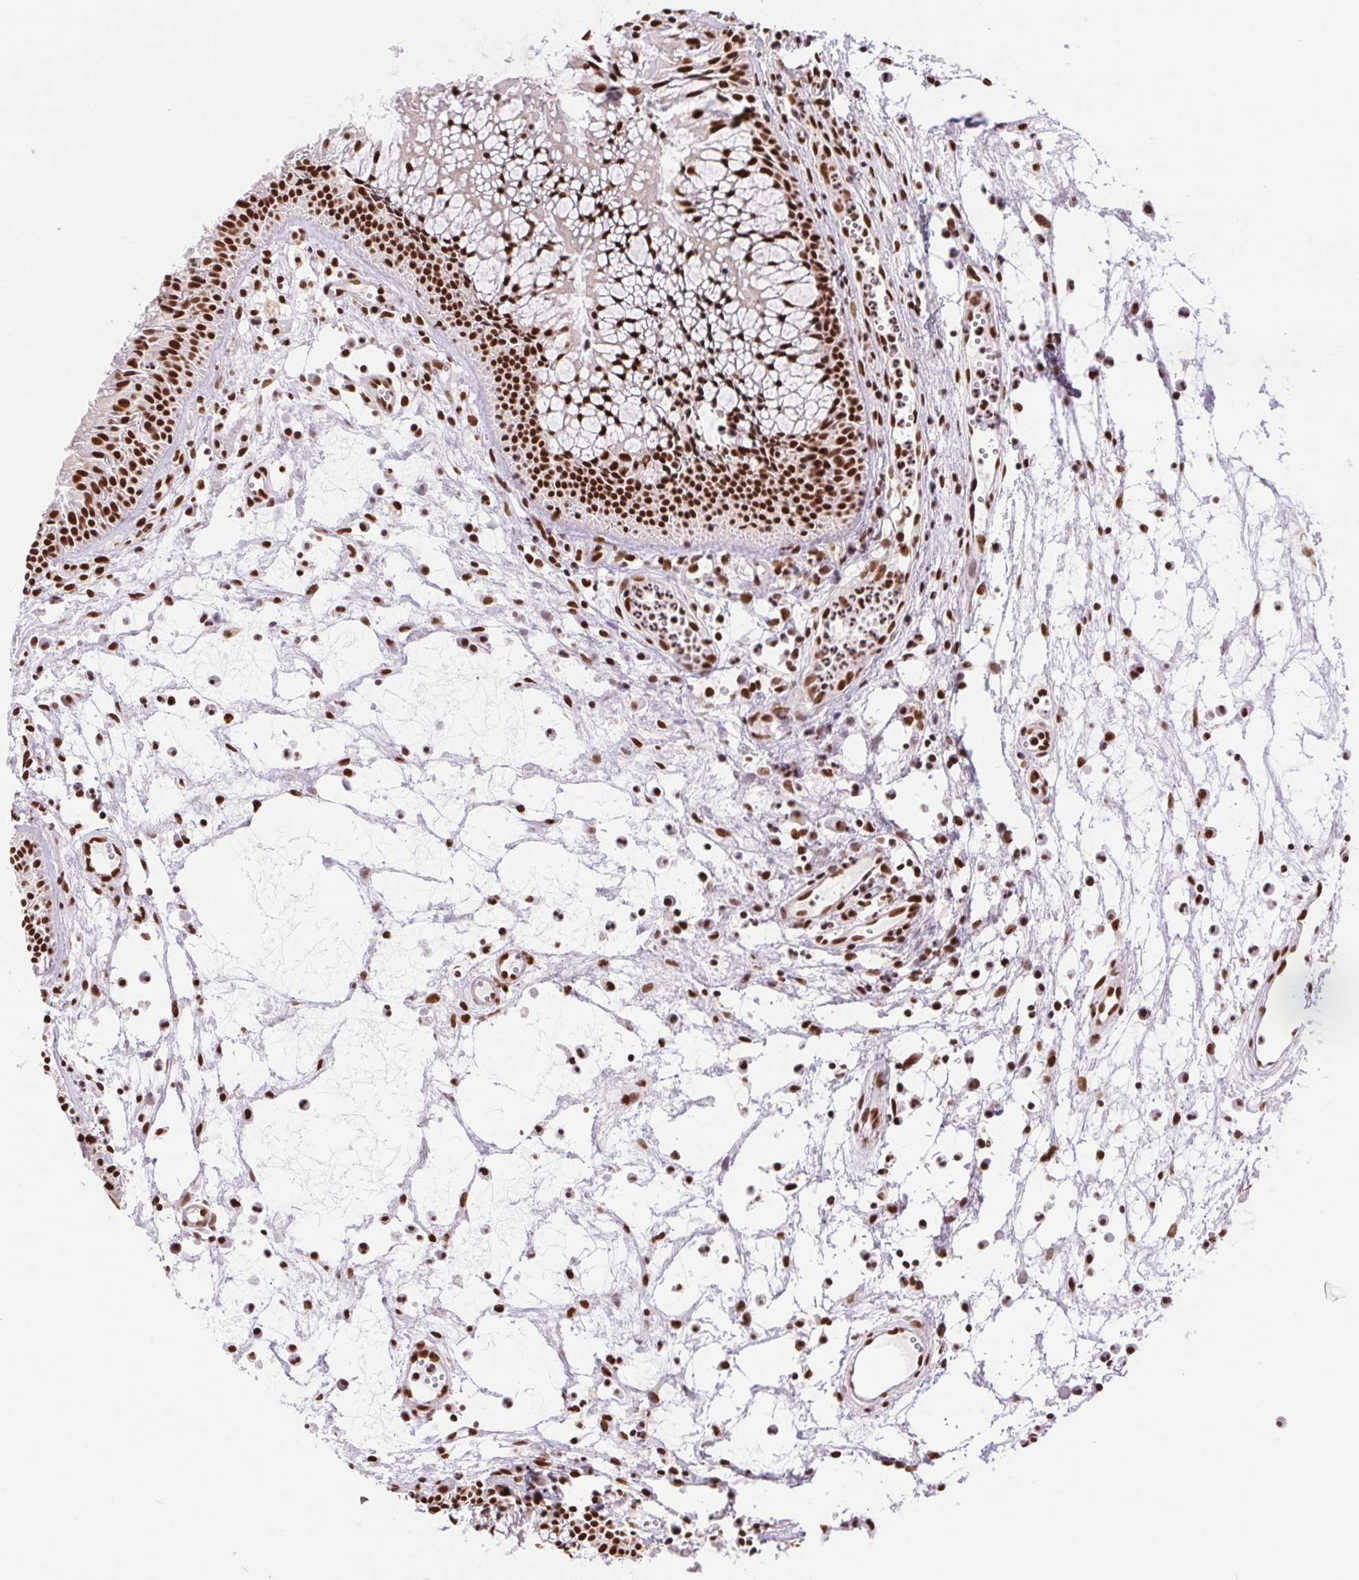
{"staining": {"intensity": "strong", "quantity": ">75%", "location": "nuclear"}, "tissue": "nasopharynx", "cell_type": "Respiratory epithelial cells", "image_type": "normal", "snomed": [{"axis": "morphology", "description": "Normal tissue, NOS"}, {"axis": "topography", "description": "Nasopharynx"}], "caption": "Immunohistochemistry of unremarkable nasopharynx exhibits high levels of strong nuclear expression in about >75% of respiratory epithelial cells. (Stains: DAB (3,3'-diaminobenzidine) in brown, nuclei in blue, Microscopy: brightfield microscopy at high magnification).", "gene": "ZNF207", "patient": {"sex": "male", "age": 31}}